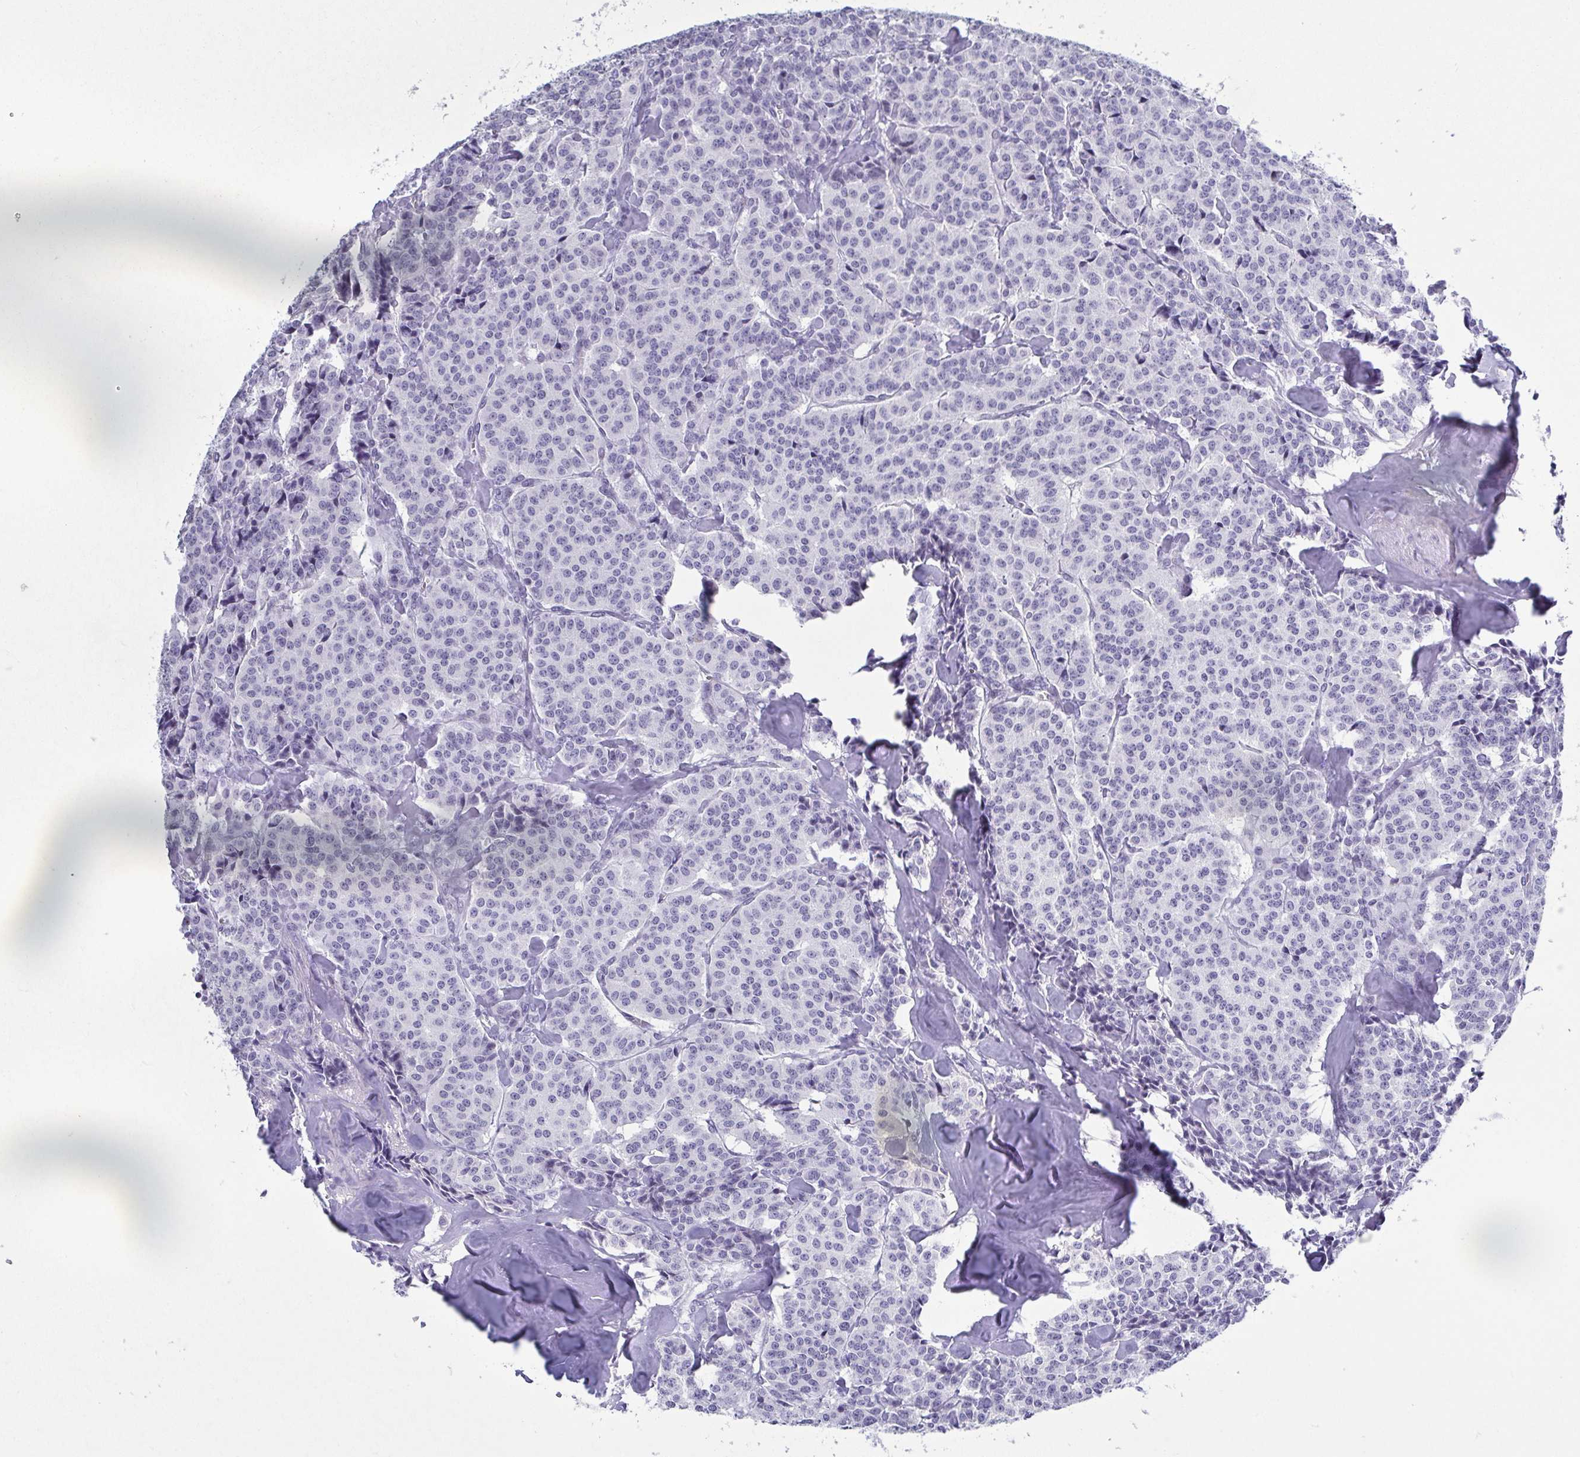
{"staining": {"intensity": "negative", "quantity": "none", "location": "none"}, "tissue": "carcinoid", "cell_type": "Tumor cells", "image_type": "cancer", "snomed": [{"axis": "morphology", "description": "Normal tissue, NOS"}, {"axis": "morphology", "description": "Carcinoid, malignant, NOS"}, {"axis": "topography", "description": "Lung"}], "caption": "IHC micrograph of carcinoid stained for a protein (brown), which reveals no expression in tumor cells.", "gene": "BZW1", "patient": {"sex": "female", "age": 46}}